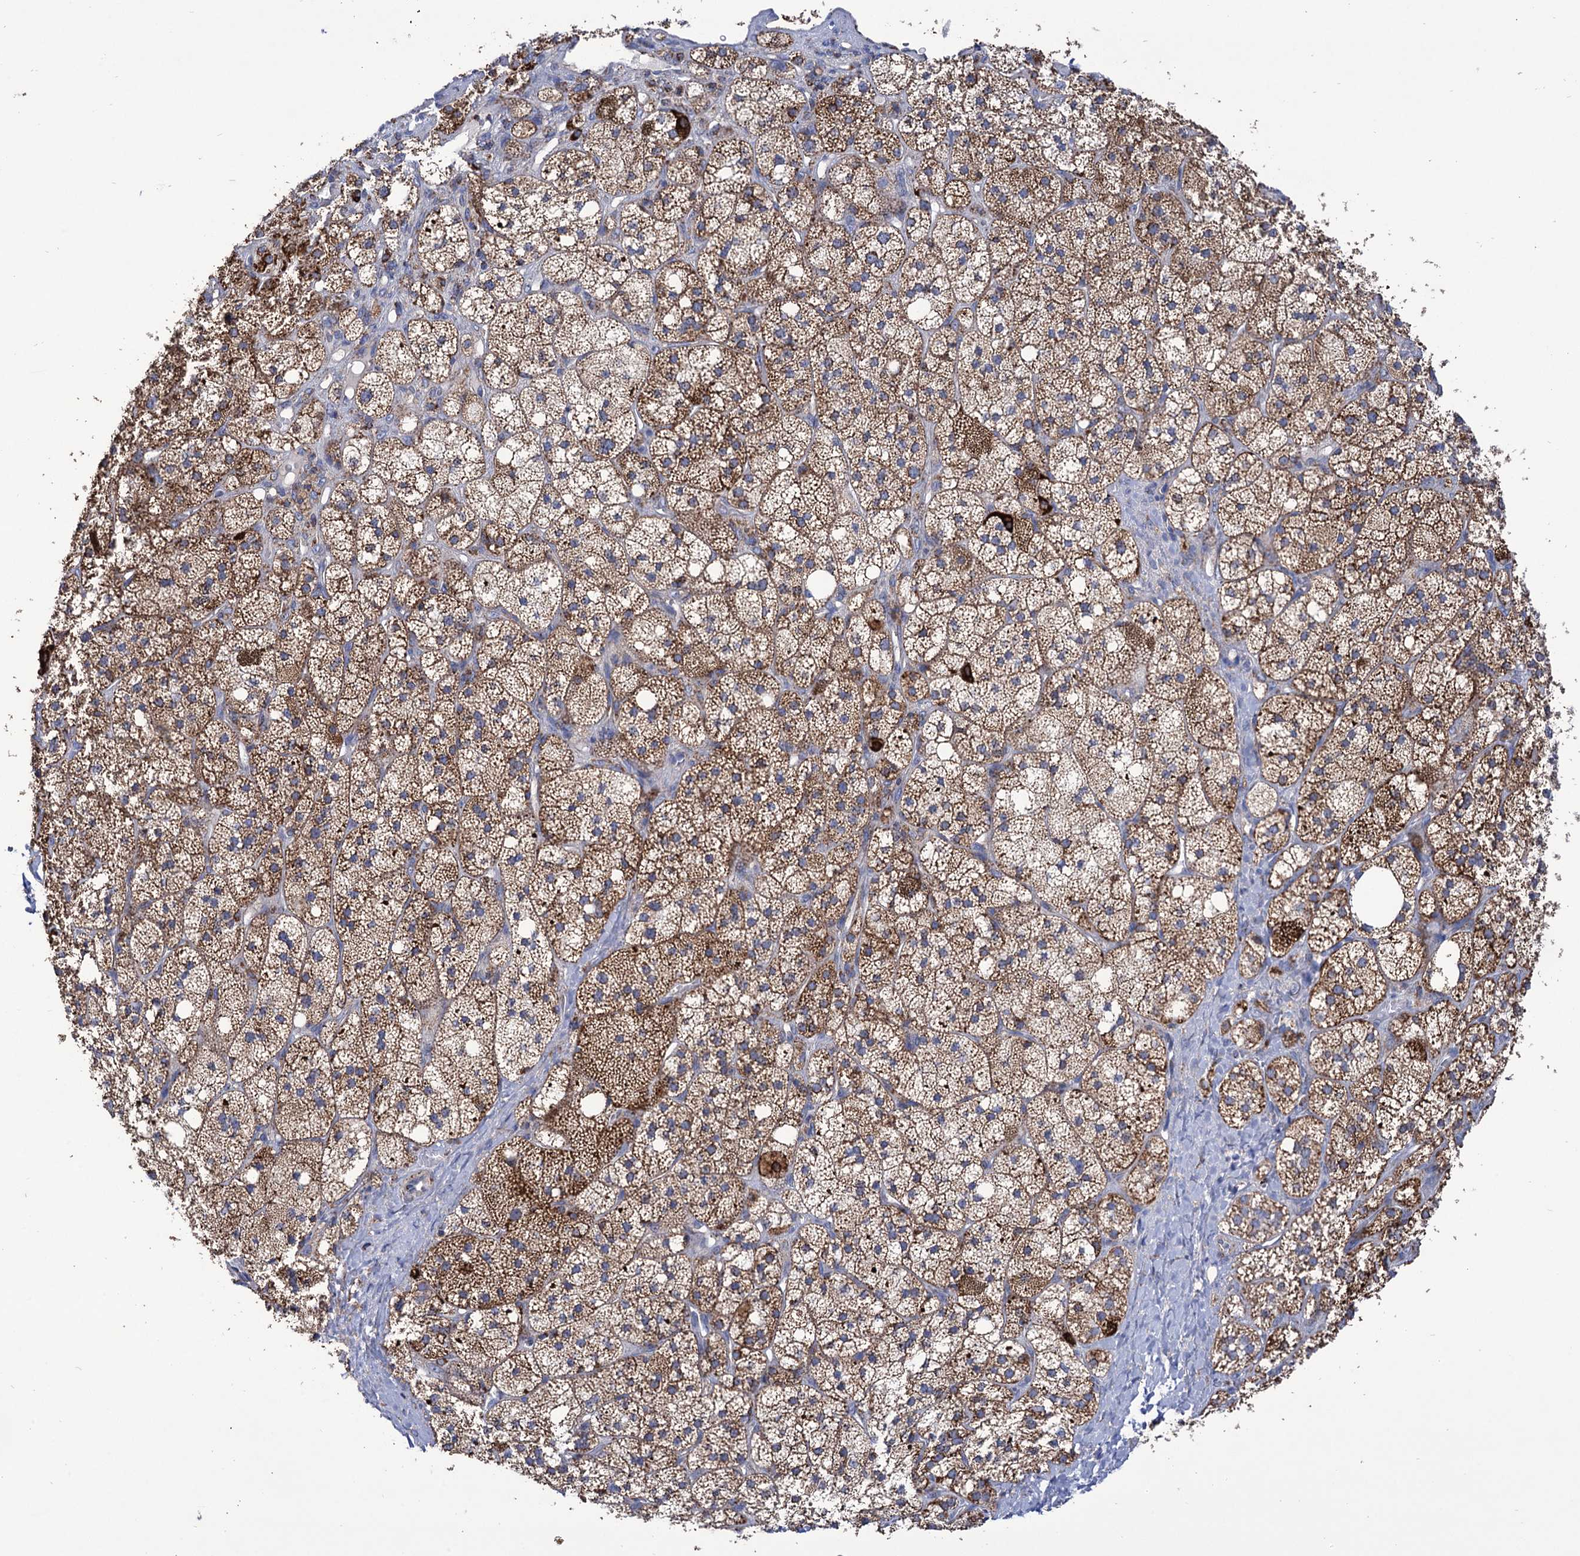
{"staining": {"intensity": "strong", "quantity": "25%-75%", "location": "cytoplasmic/membranous"}, "tissue": "adrenal gland", "cell_type": "Glandular cells", "image_type": "normal", "snomed": [{"axis": "morphology", "description": "Normal tissue, NOS"}, {"axis": "topography", "description": "Adrenal gland"}], "caption": "A high-resolution photomicrograph shows IHC staining of unremarkable adrenal gland, which demonstrates strong cytoplasmic/membranous expression in about 25%-75% of glandular cells.", "gene": "ABHD10", "patient": {"sex": "male", "age": 61}}